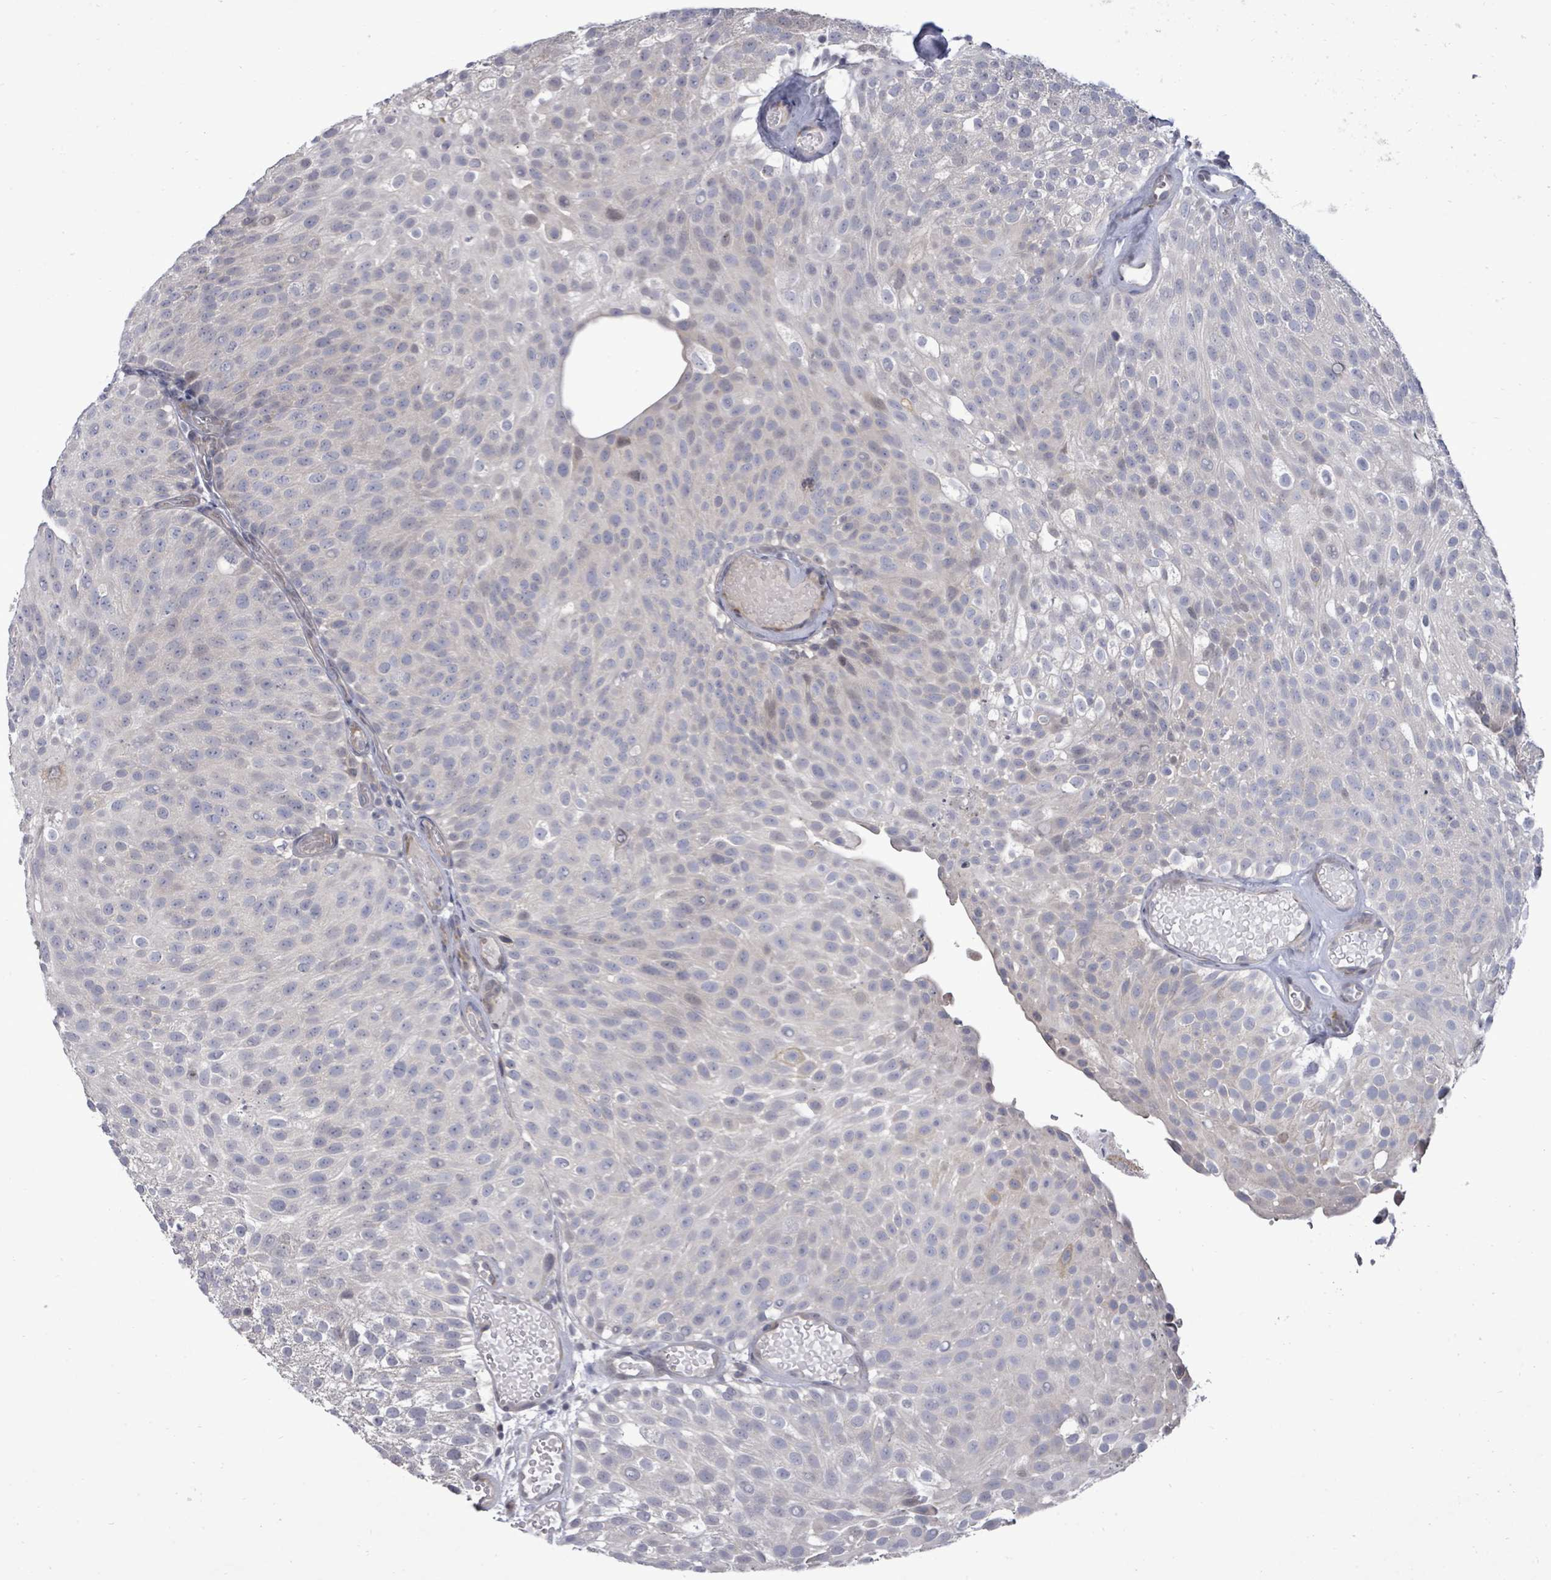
{"staining": {"intensity": "negative", "quantity": "none", "location": "none"}, "tissue": "urothelial cancer", "cell_type": "Tumor cells", "image_type": "cancer", "snomed": [{"axis": "morphology", "description": "Urothelial carcinoma, Low grade"}, {"axis": "topography", "description": "Urinary bladder"}], "caption": "Urothelial carcinoma (low-grade) was stained to show a protein in brown. There is no significant staining in tumor cells.", "gene": "POMGNT2", "patient": {"sex": "male", "age": 78}}